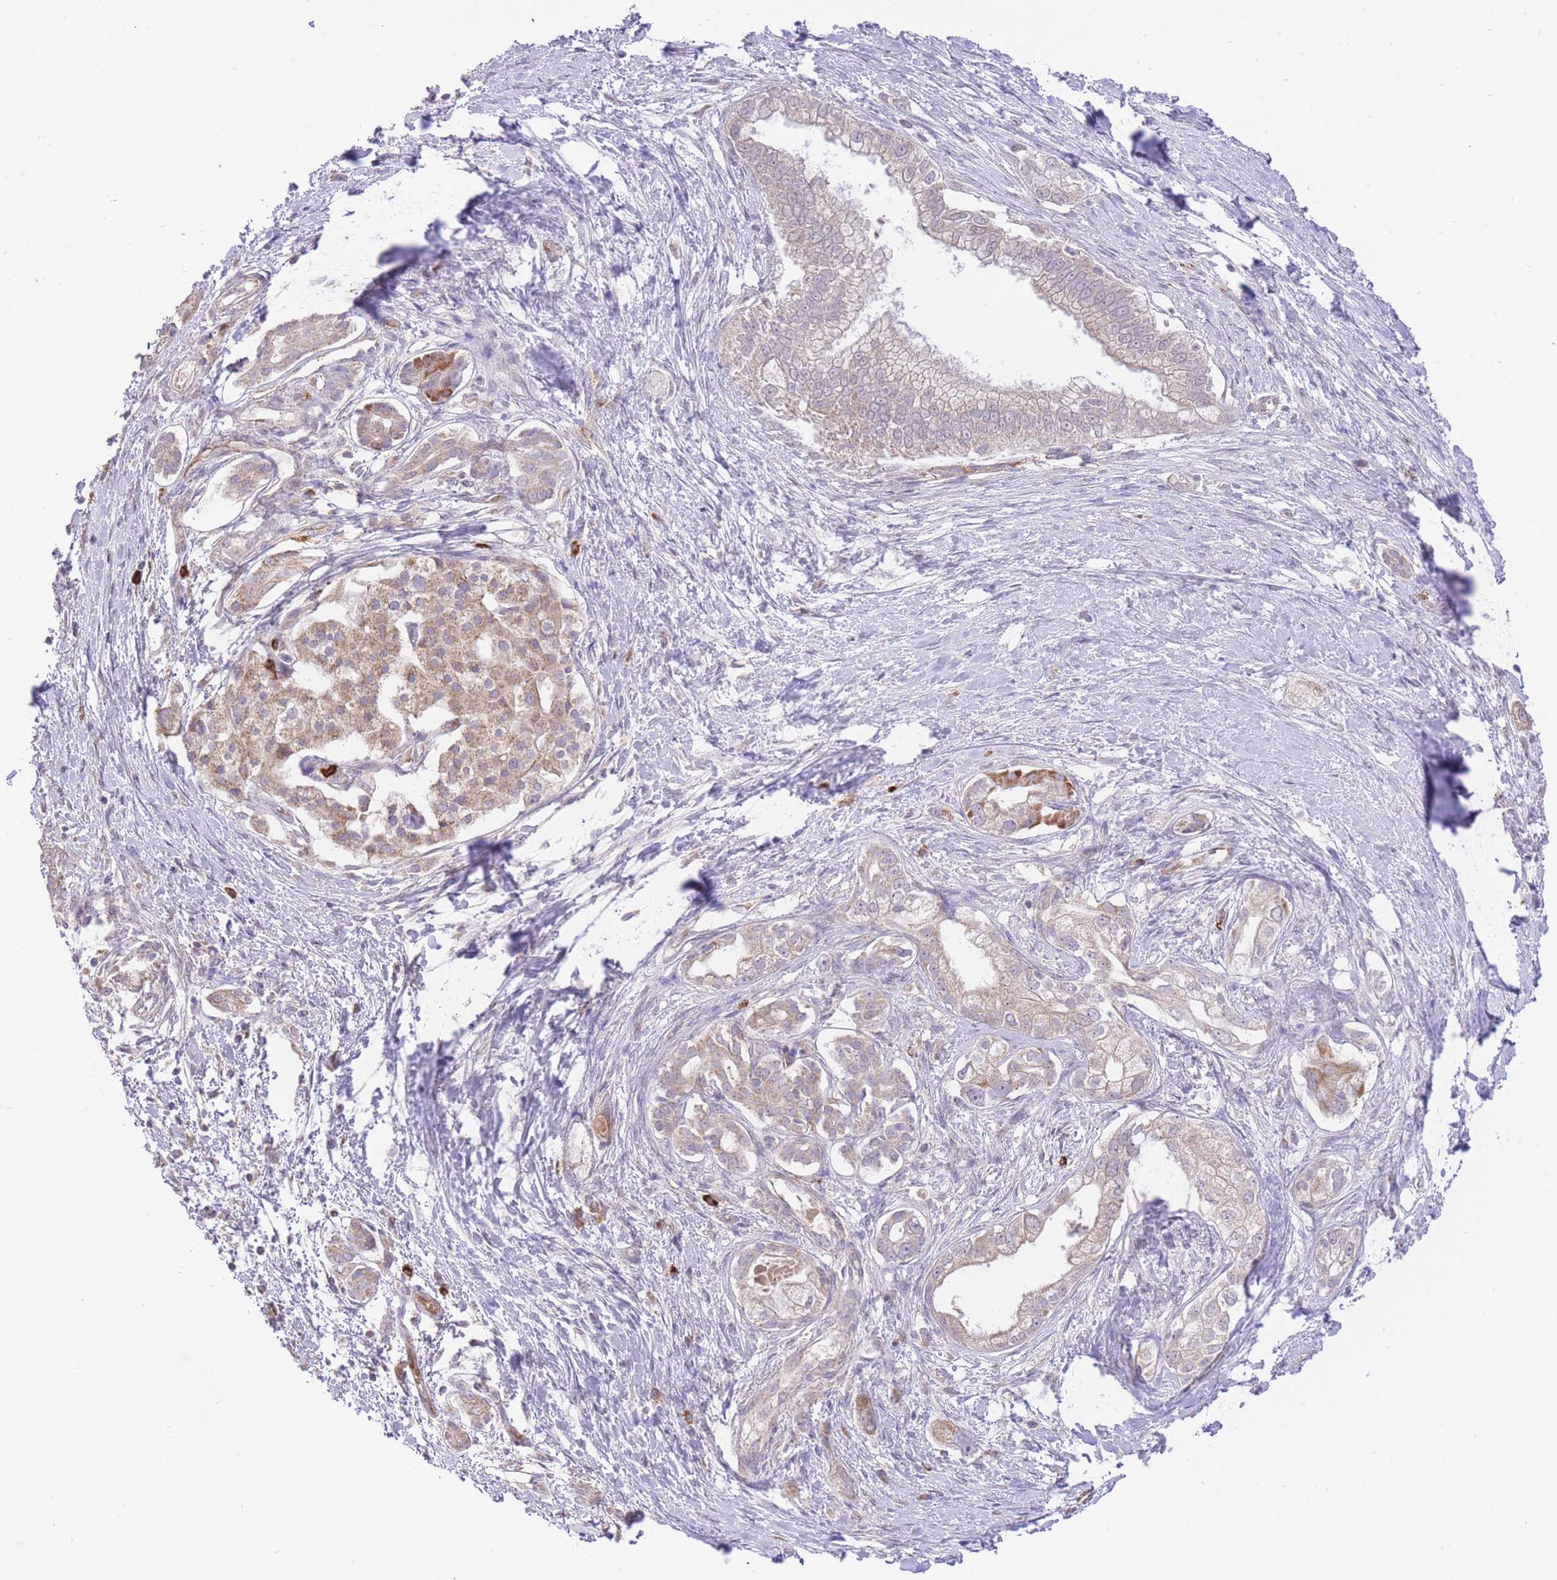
{"staining": {"intensity": "weak", "quantity": ">75%", "location": "cytoplasmic/membranous"}, "tissue": "pancreatic cancer", "cell_type": "Tumor cells", "image_type": "cancer", "snomed": [{"axis": "morphology", "description": "Adenocarcinoma, NOS"}, {"axis": "topography", "description": "Pancreas"}], "caption": "IHC photomicrograph of pancreatic adenocarcinoma stained for a protein (brown), which reveals low levels of weak cytoplasmic/membranous expression in approximately >75% of tumor cells.", "gene": "PREP", "patient": {"sex": "male", "age": 70}}